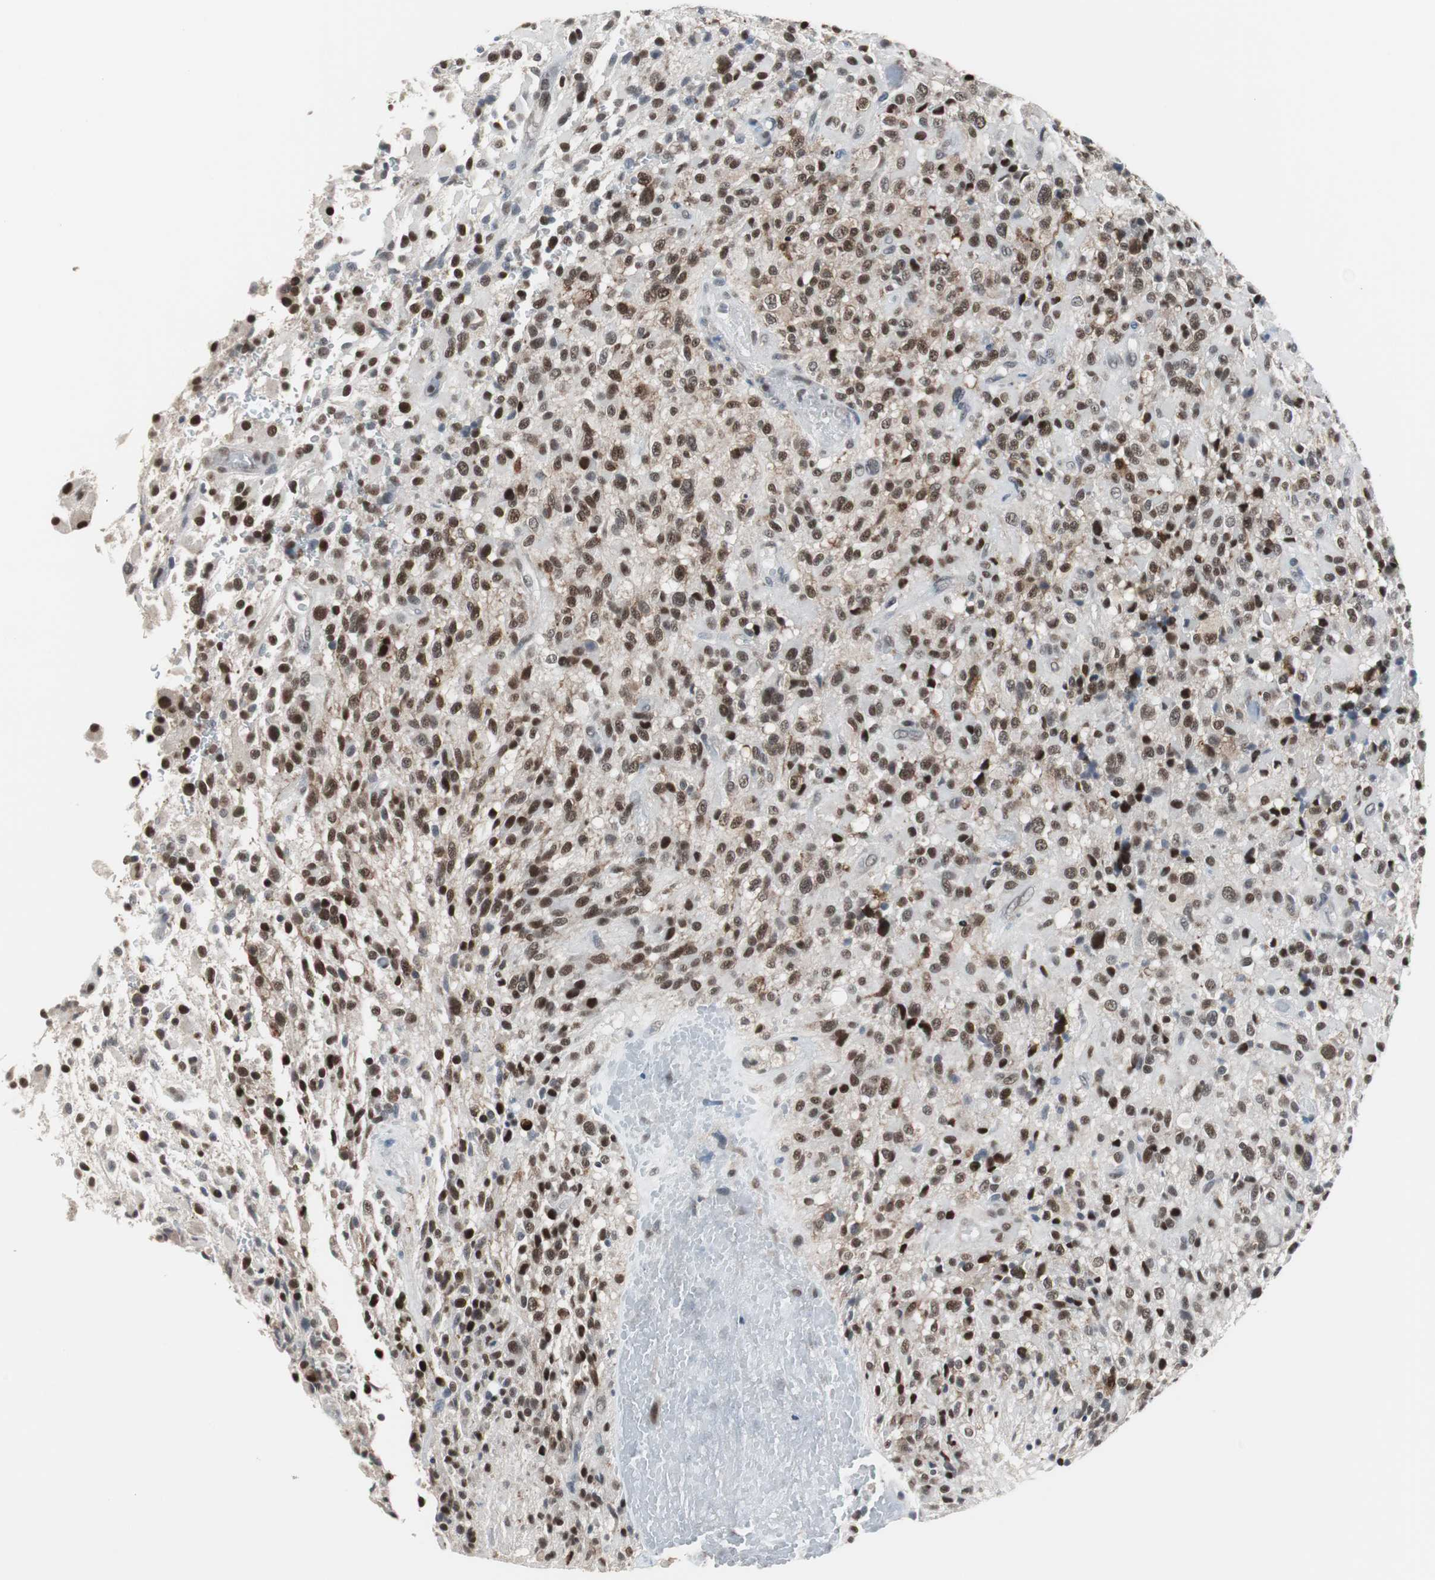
{"staining": {"intensity": "strong", "quantity": ">75%", "location": "cytoplasmic/membranous,nuclear"}, "tissue": "glioma", "cell_type": "Tumor cells", "image_type": "cancer", "snomed": [{"axis": "morphology", "description": "Glioma, malignant, High grade"}, {"axis": "topography", "description": "Brain"}], "caption": "The photomicrograph displays staining of glioma, revealing strong cytoplasmic/membranous and nuclear protein expression (brown color) within tumor cells.", "gene": "TAF7", "patient": {"sex": "male", "age": 71}}